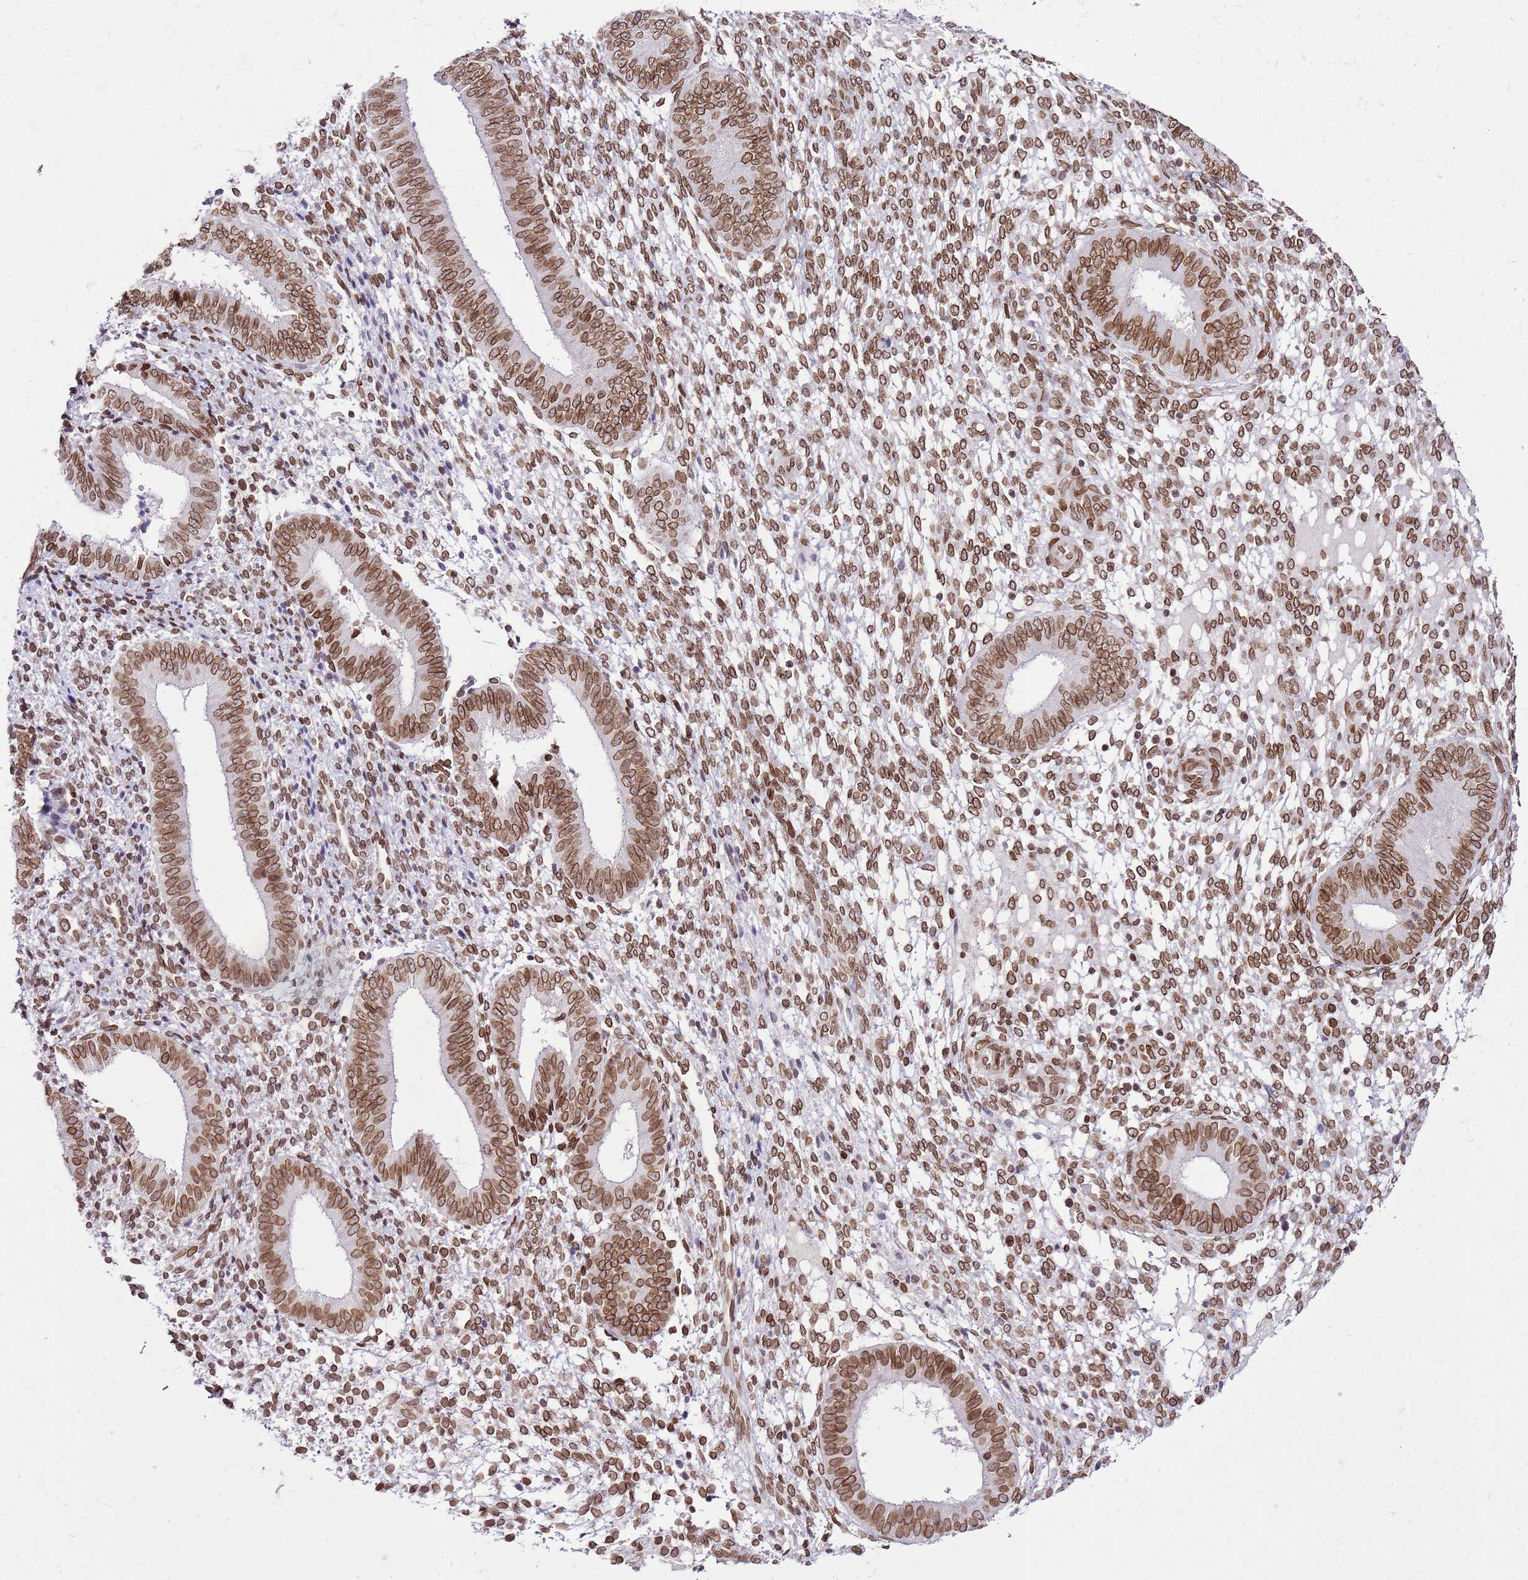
{"staining": {"intensity": "moderate", "quantity": ">75%", "location": "nuclear"}, "tissue": "endometrium", "cell_type": "Cells in endometrial stroma", "image_type": "normal", "snomed": [{"axis": "morphology", "description": "Normal tissue, NOS"}, {"axis": "topography", "description": "Endometrium"}], "caption": "Human endometrium stained for a protein (brown) exhibits moderate nuclear positive staining in about >75% of cells in endometrial stroma.", "gene": "POU6F1", "patient": {"sex": "female", "age": 49}}